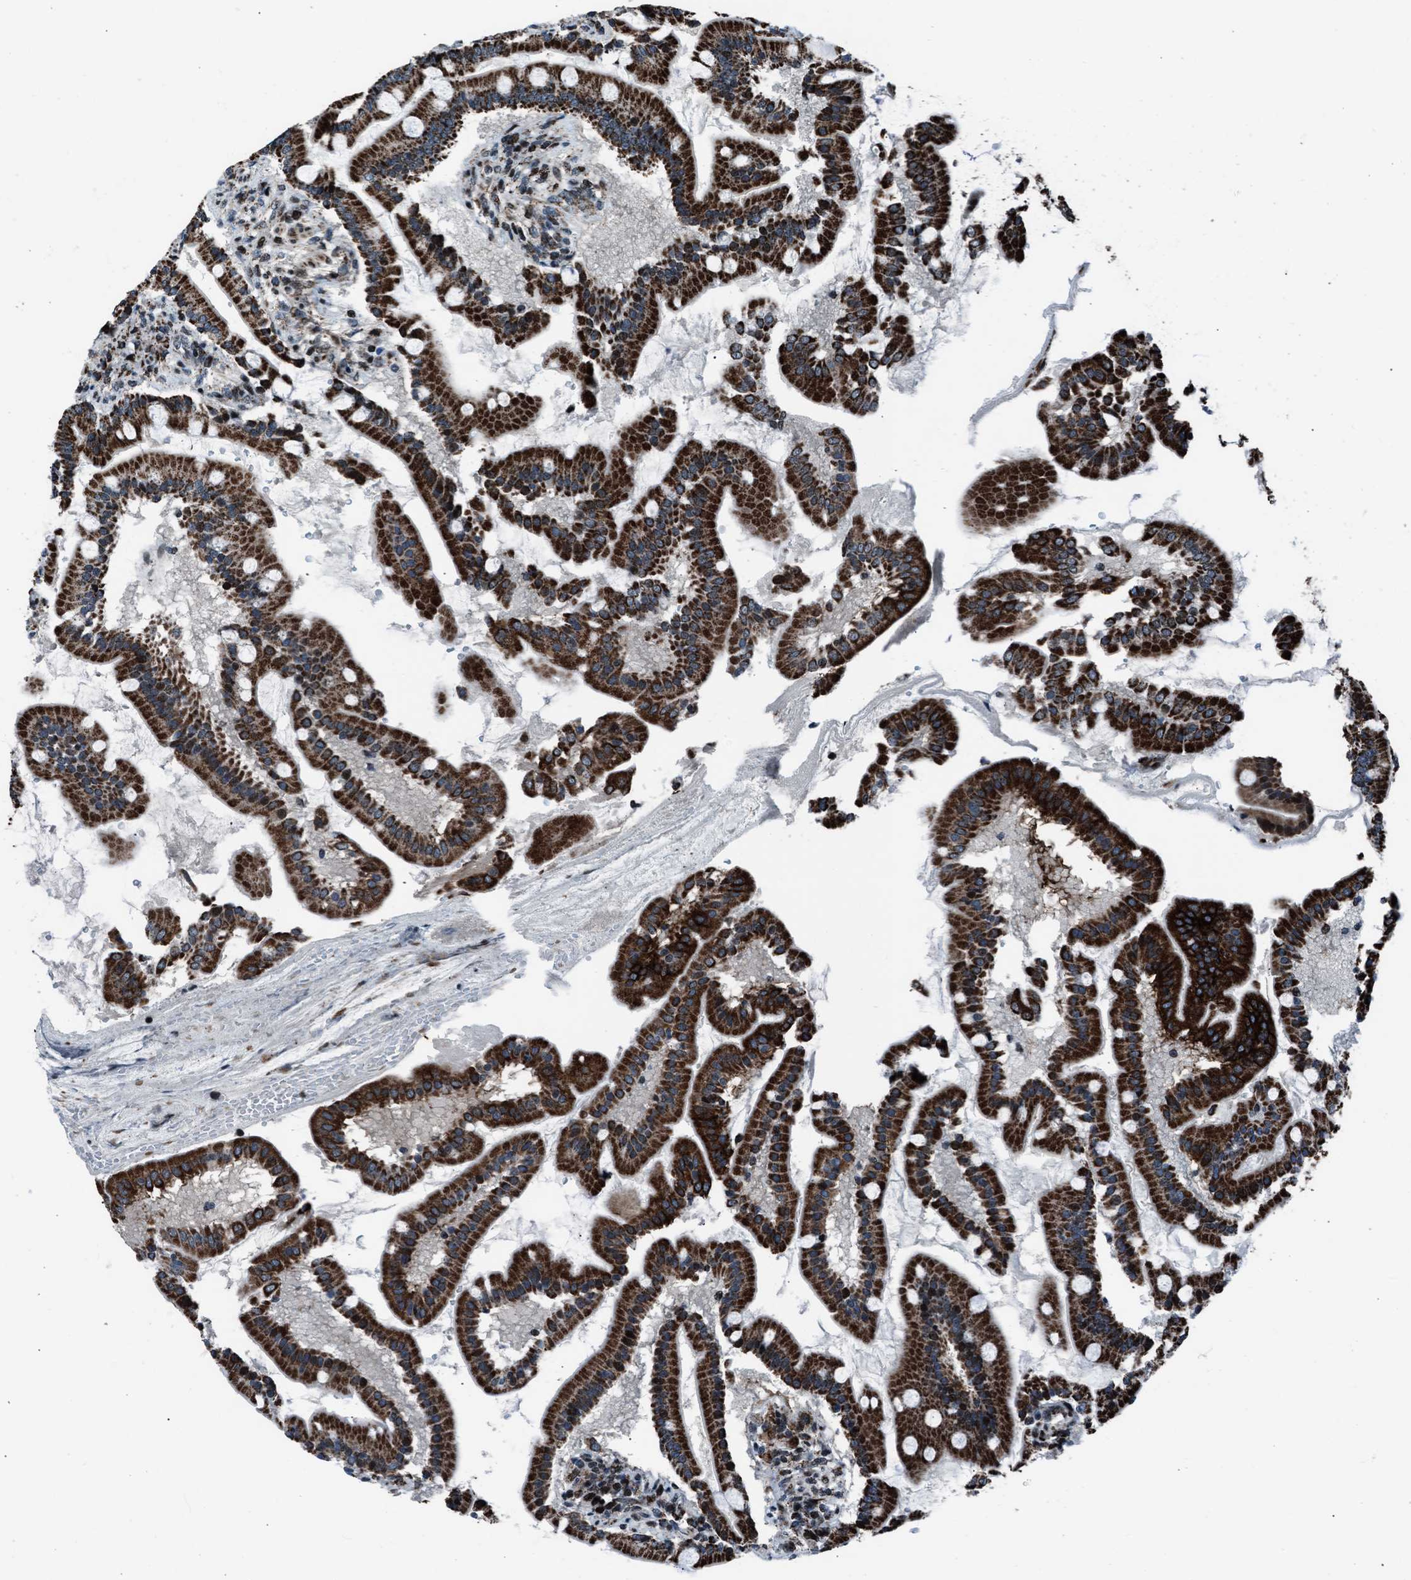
{"staining": {"intensity": "strong", "quantity": ">75%", "location": "cytoplasmic/membranous"}, "tissue": "duodenum", "cell_type": "Glandular cells", "image_type": "normal", "snomed": [{"axis": "morphology", "description": "Normal tissue, NOS"}, {"axis": "topography", "description": "Duodenum"}], "caption": "The immunohistochemical stain highlights strong cytoplasmic/membranous staining in glandular cells of unremarkable duodenum.", "gene": "MORC3", "patient": {"sex": "male", "age": 50}}